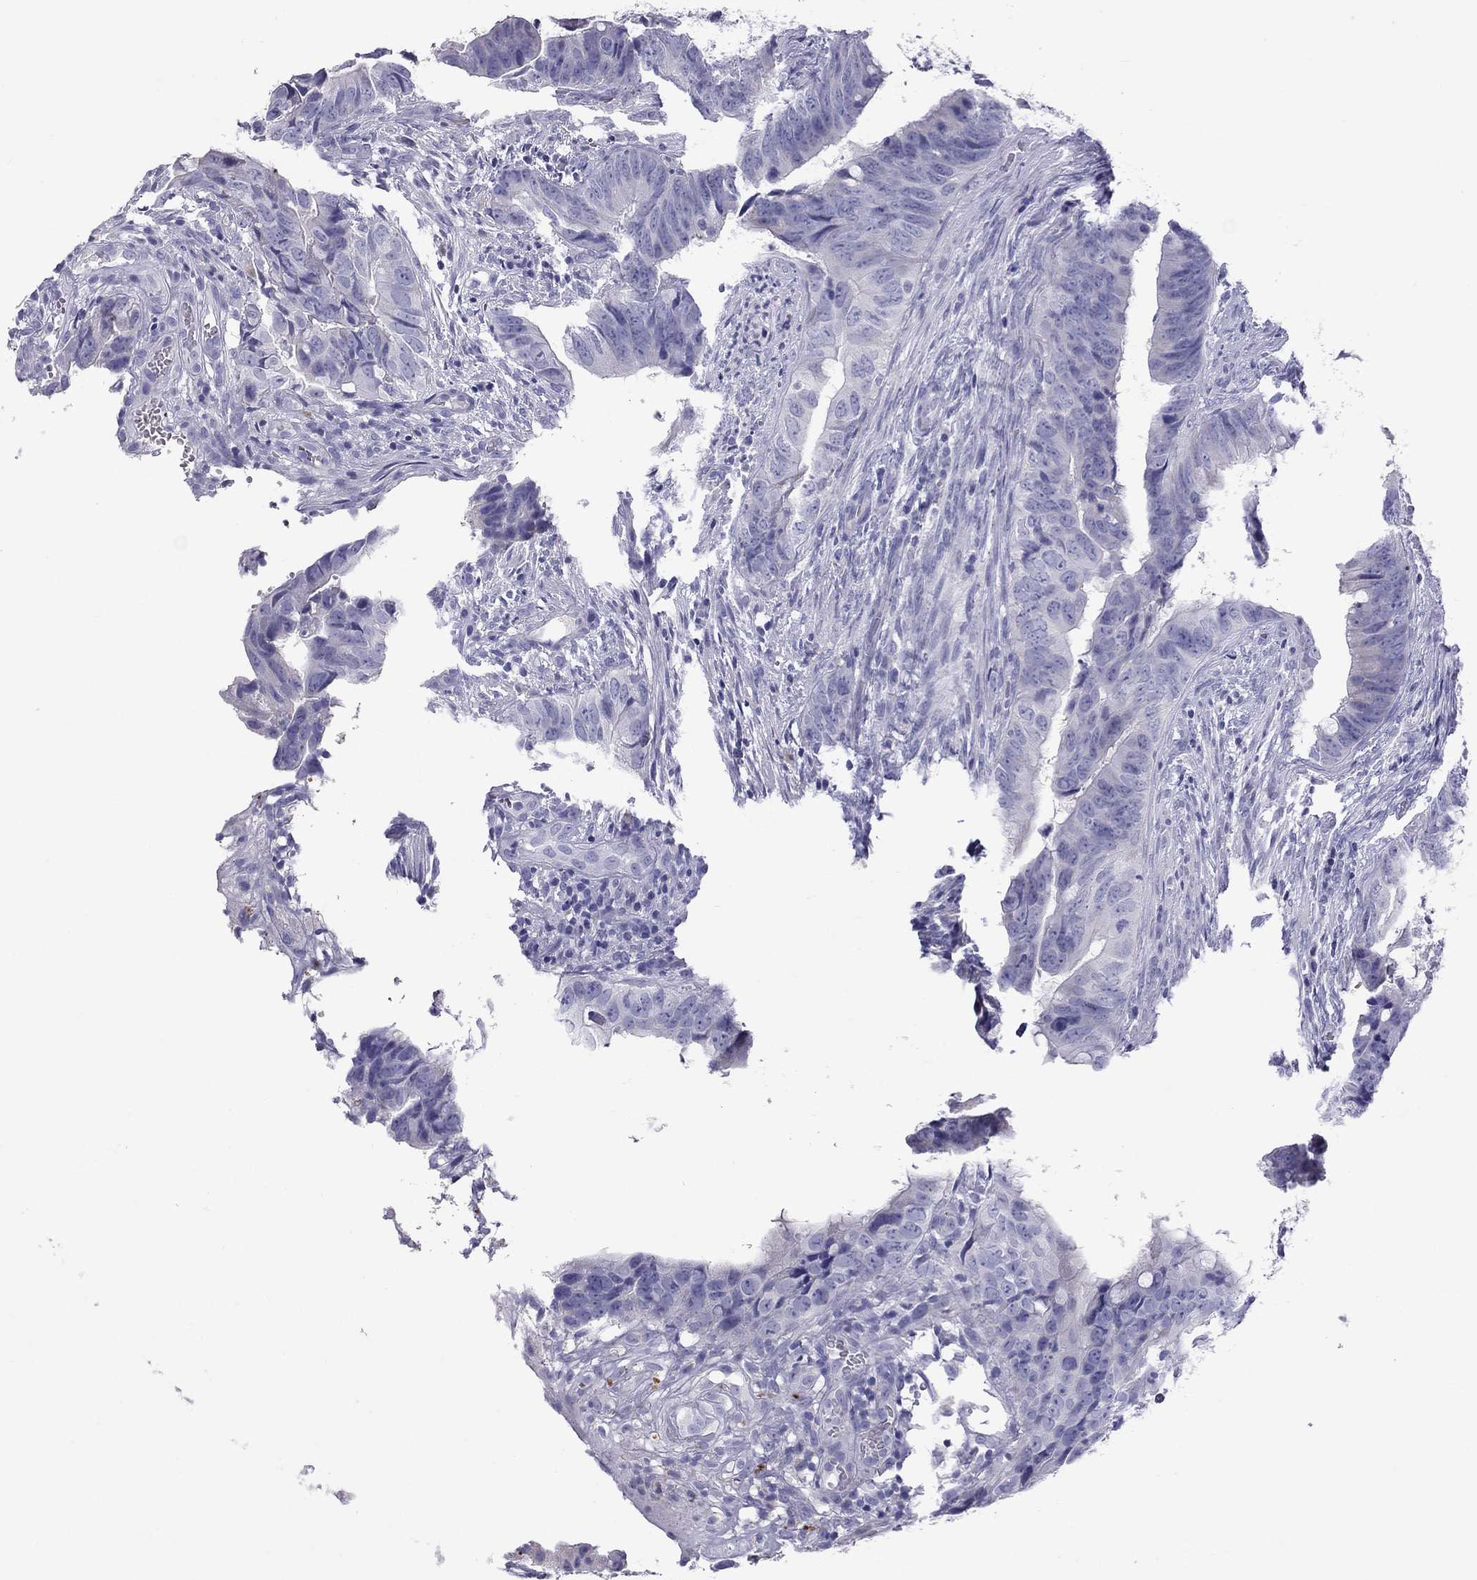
{"staining": {"intensity": "negative", "quantity": "none", "location": "none"}, "tissue": "colorectal cancer", "cell_type": "Tumor cells", "image_type": "cancer", "snomed": [{"axis": "morphology", "description": "Adenocarcinoma, NOS"}, {"axis": "topography", "description": "Colon"}], "caption": "Colorectal cancer (adenocarcinoma) stained for a protein using IHC displays no expression tumor cells.", "gene": "MUC16", "patient": {"sex": "female", "age": 82}}